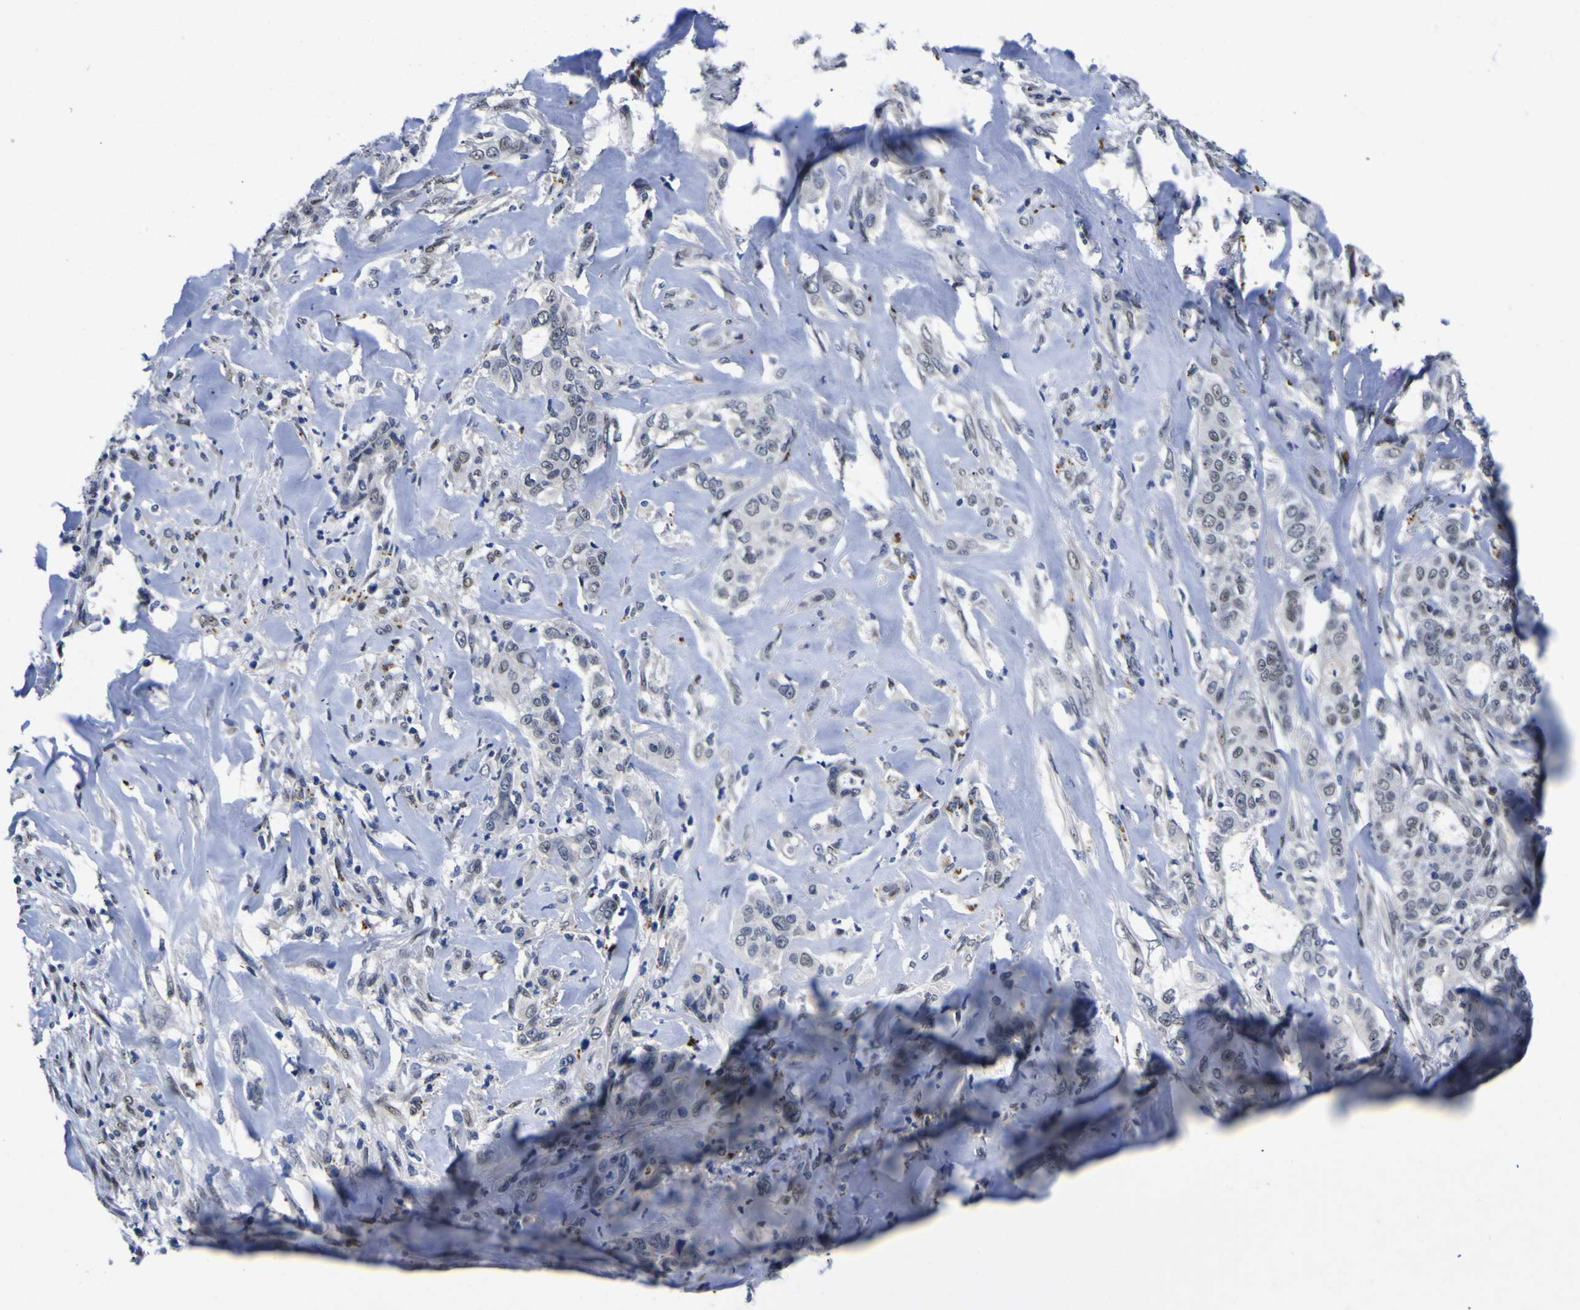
{"staining": {"intensity": "negative", "quantity": "none", "location": "none"}, "tissue": "liver cancer", "cell_type": "Tumor cells", "image_type": "cancer", "snomed": [{"axis": "morphology", "description": "Cholangiocarcinoma"}, {"axis": "topography", "description": "Liver"}], "caption": "Immunohistochemical staining of human liver cholangiocarcinoma exhibits no significant positivity in tumor cells.", "gene": "IGFLR1", "patient": {"sex": "female", "age": 67}}